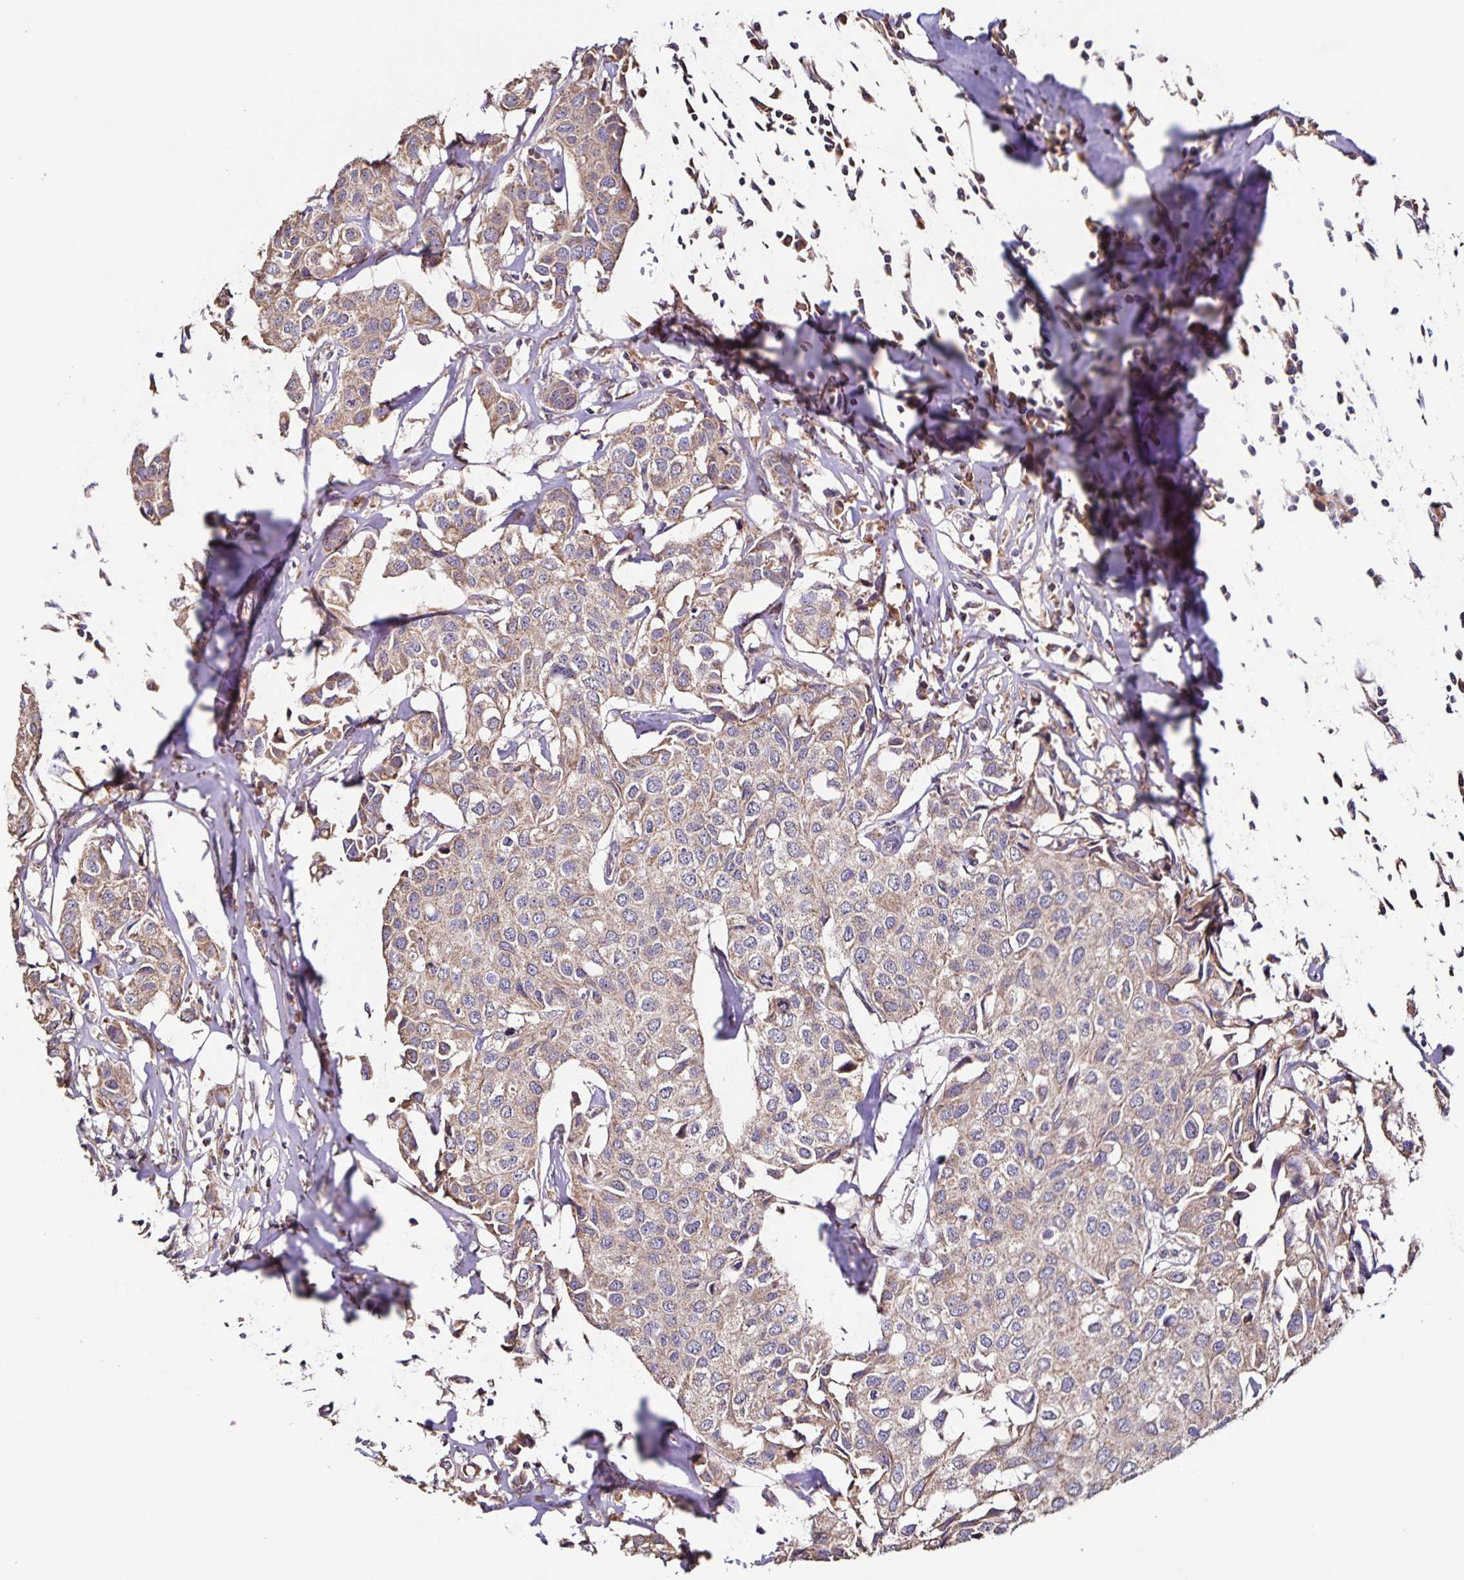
{"staining": {"intensity": "weak", "quantity": ">75%", "location": "cytoplasmic/membranous"}, "tissue": "breast cancer", "cell_type": "Tumor cells", "image_type": "cancer", "snomed": [{"axis": "morphology", "description": "Duct carcinoma"}, {"axis": "topography", "description": "Breast"}], "caption": "Tumor cells reveal low levels of weak cytoplasmic/membranous positivity in approximately >75% of cells in human invasive ductal carcinoma (breast). Nuclei are stained in blue.", "gene": "MAN1A1", "patient": {"sex": "female", "age": 80}}